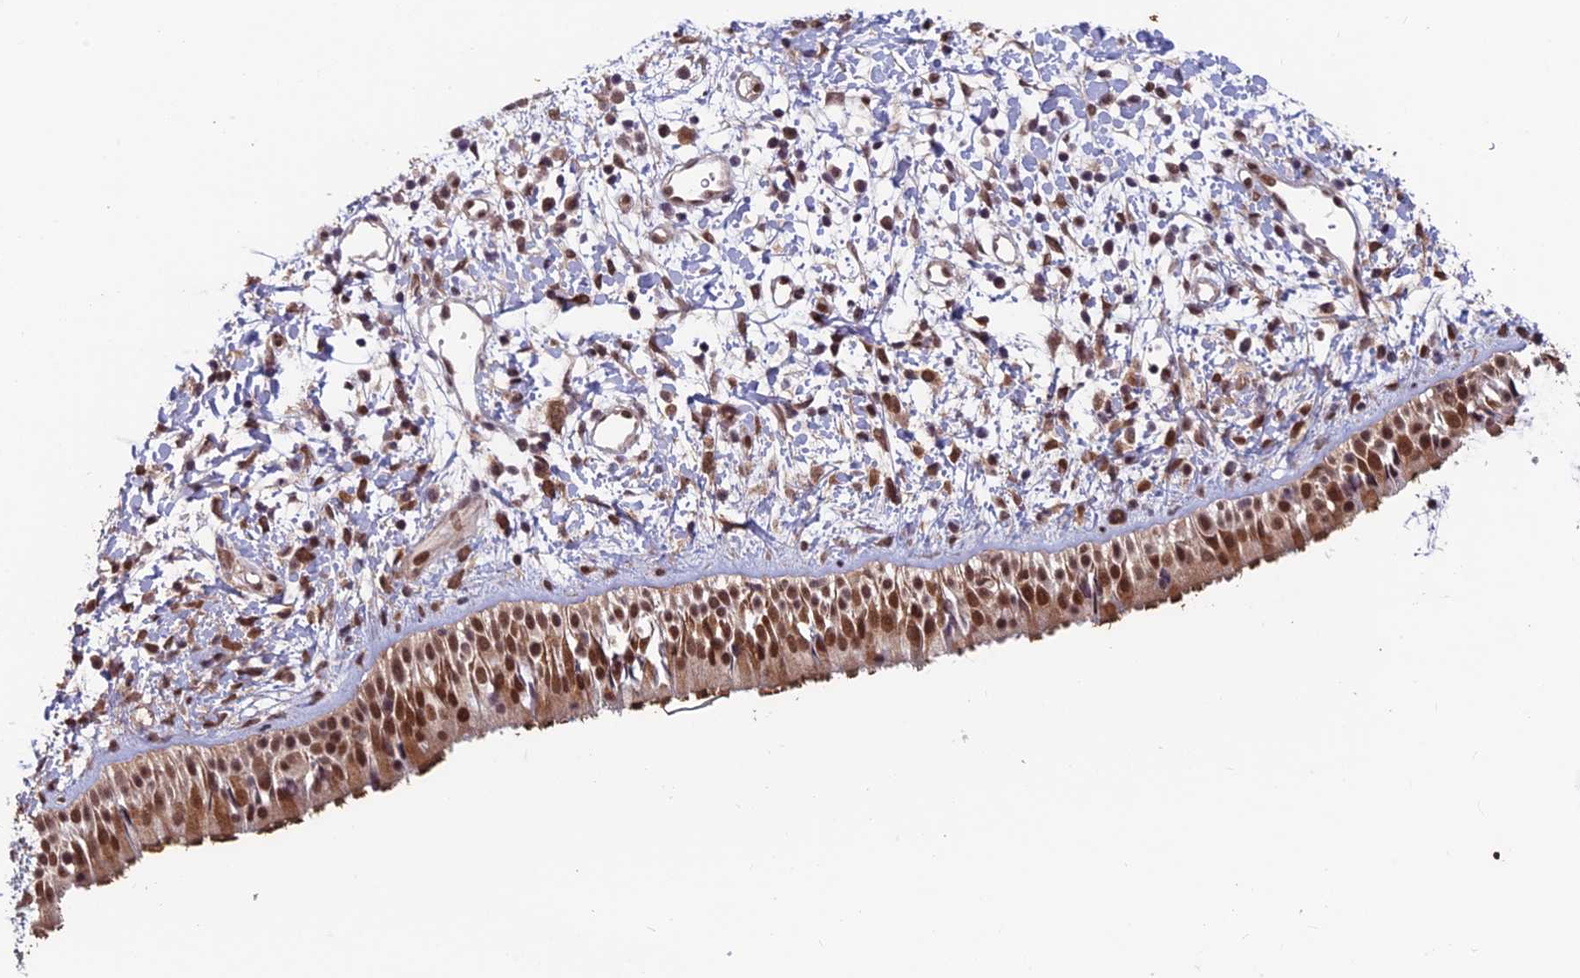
{"staining": {"intensity": "strong", "quantity": ">75%", "location": "cytoplasmic/membranous,nuclear"}, "tissue": "nasopharynx", "cell_type": "Respiratory epithelial cells", "image_type": "normal", "snomed": [{"axis": "morphology", "description": "Normal tissue, NOS"}, {"axis": "topography", "description": "Nasopharynx"}], "caption": "High-power microscopy captured an immunohistochemistry (IHC) micrograph of benign nasopharynx, revealing strong cytoplasmic/membranous,nuclear staining in about >75% of respiratory epithelial cells. Nuclei are stained in blue.", "gene": "FAM53C", "patient": {"sex": "male", "age": 22}}